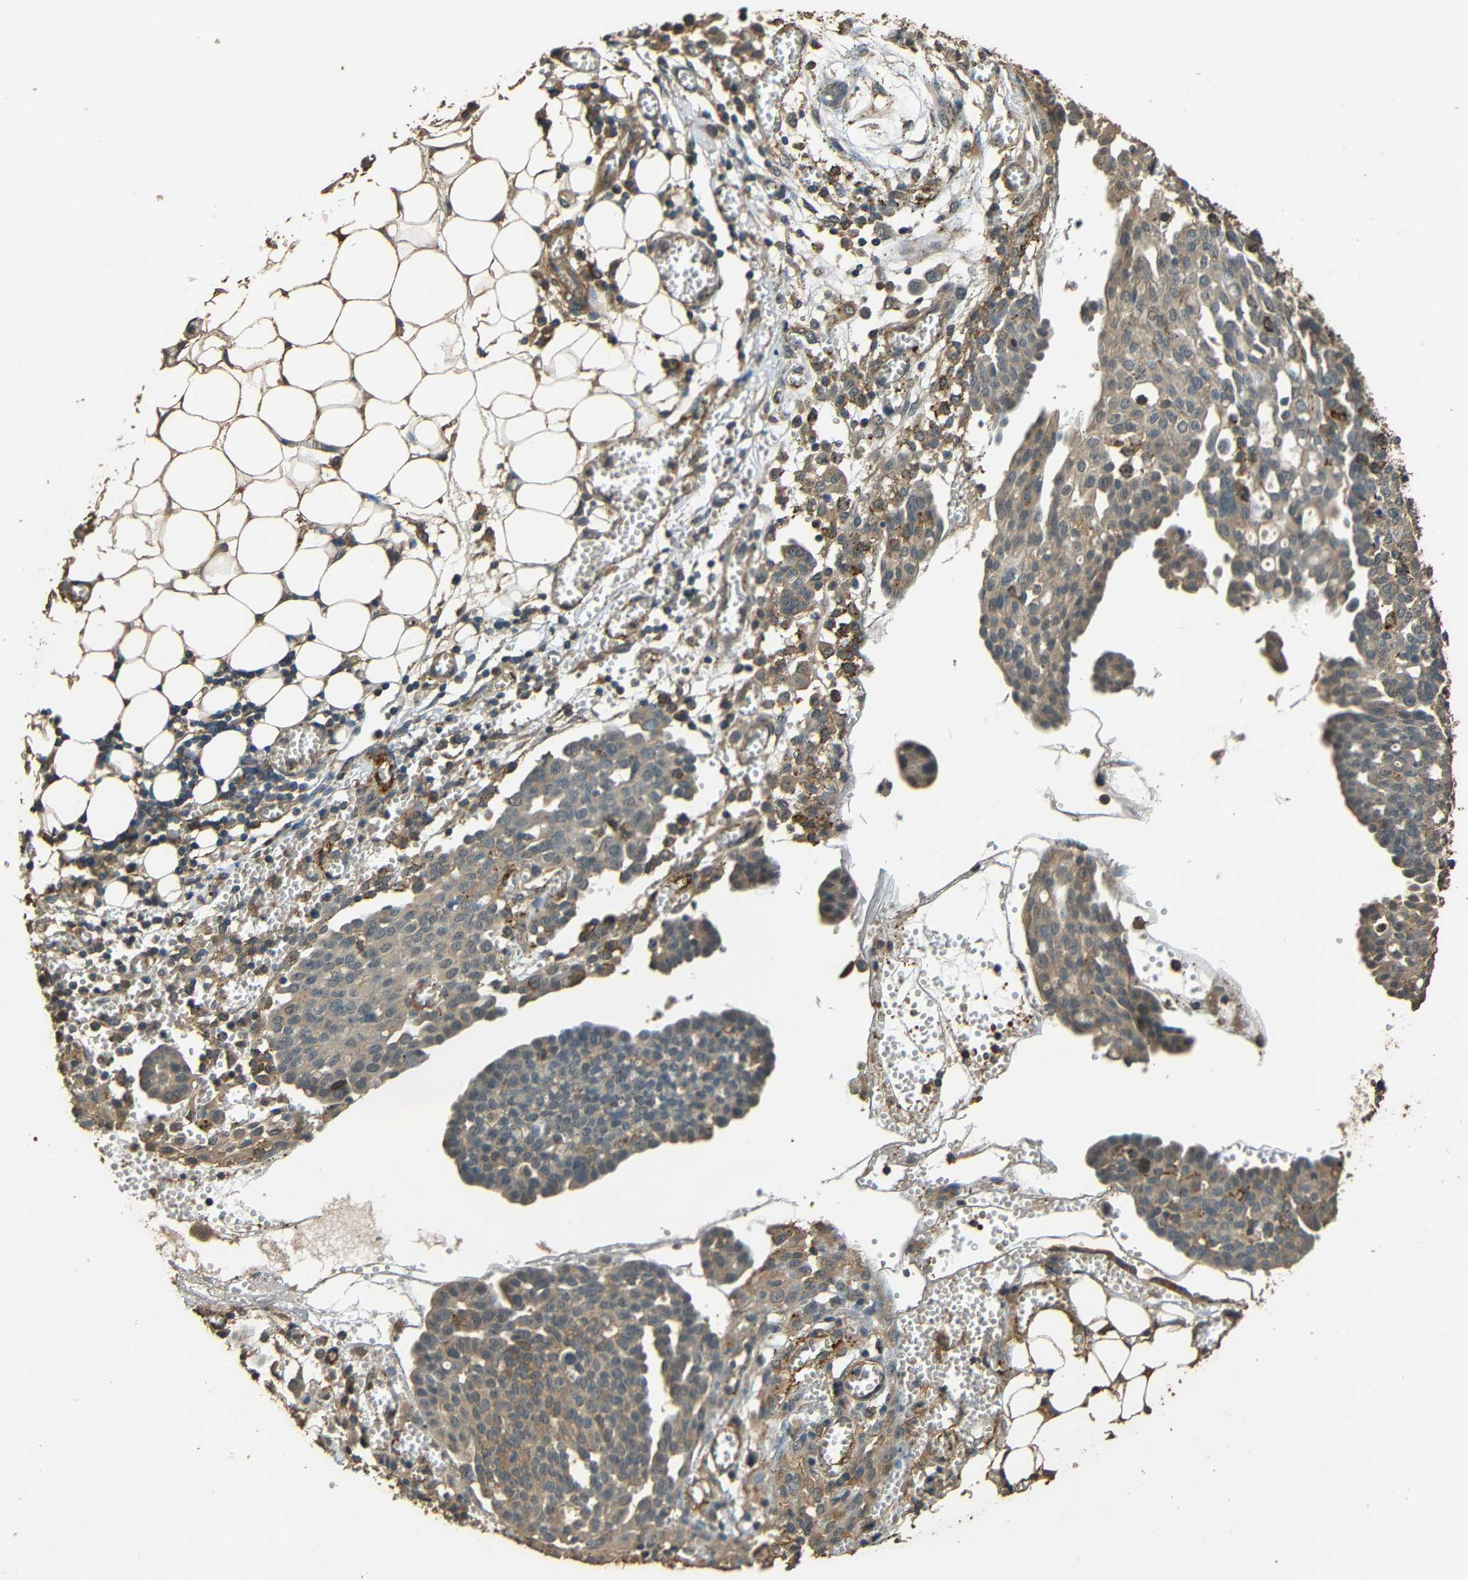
{"staining": {"intensity": "weak", "quantity": ">75%", "location": "cytoplasmic/membranous"}, "tissue": "ovarian cancer", "cell_type": "Tumor cells", "image_type": "cancer", "snomed": [{"axis": "morphology", "description": "Cystadenocarcinoma, serous, NOS"}, {"axis": "topography", "description": "Soft tissue"}, {"axis": "topography", "description": "Ovary"}], "caption": "Human ovarian cancer (serous cystadenocarcinoma) stained with a protein marker shows weak staining in tumor cells.", "gene": "PDE5A", "patient": {"sex": "female", "age": 57}}